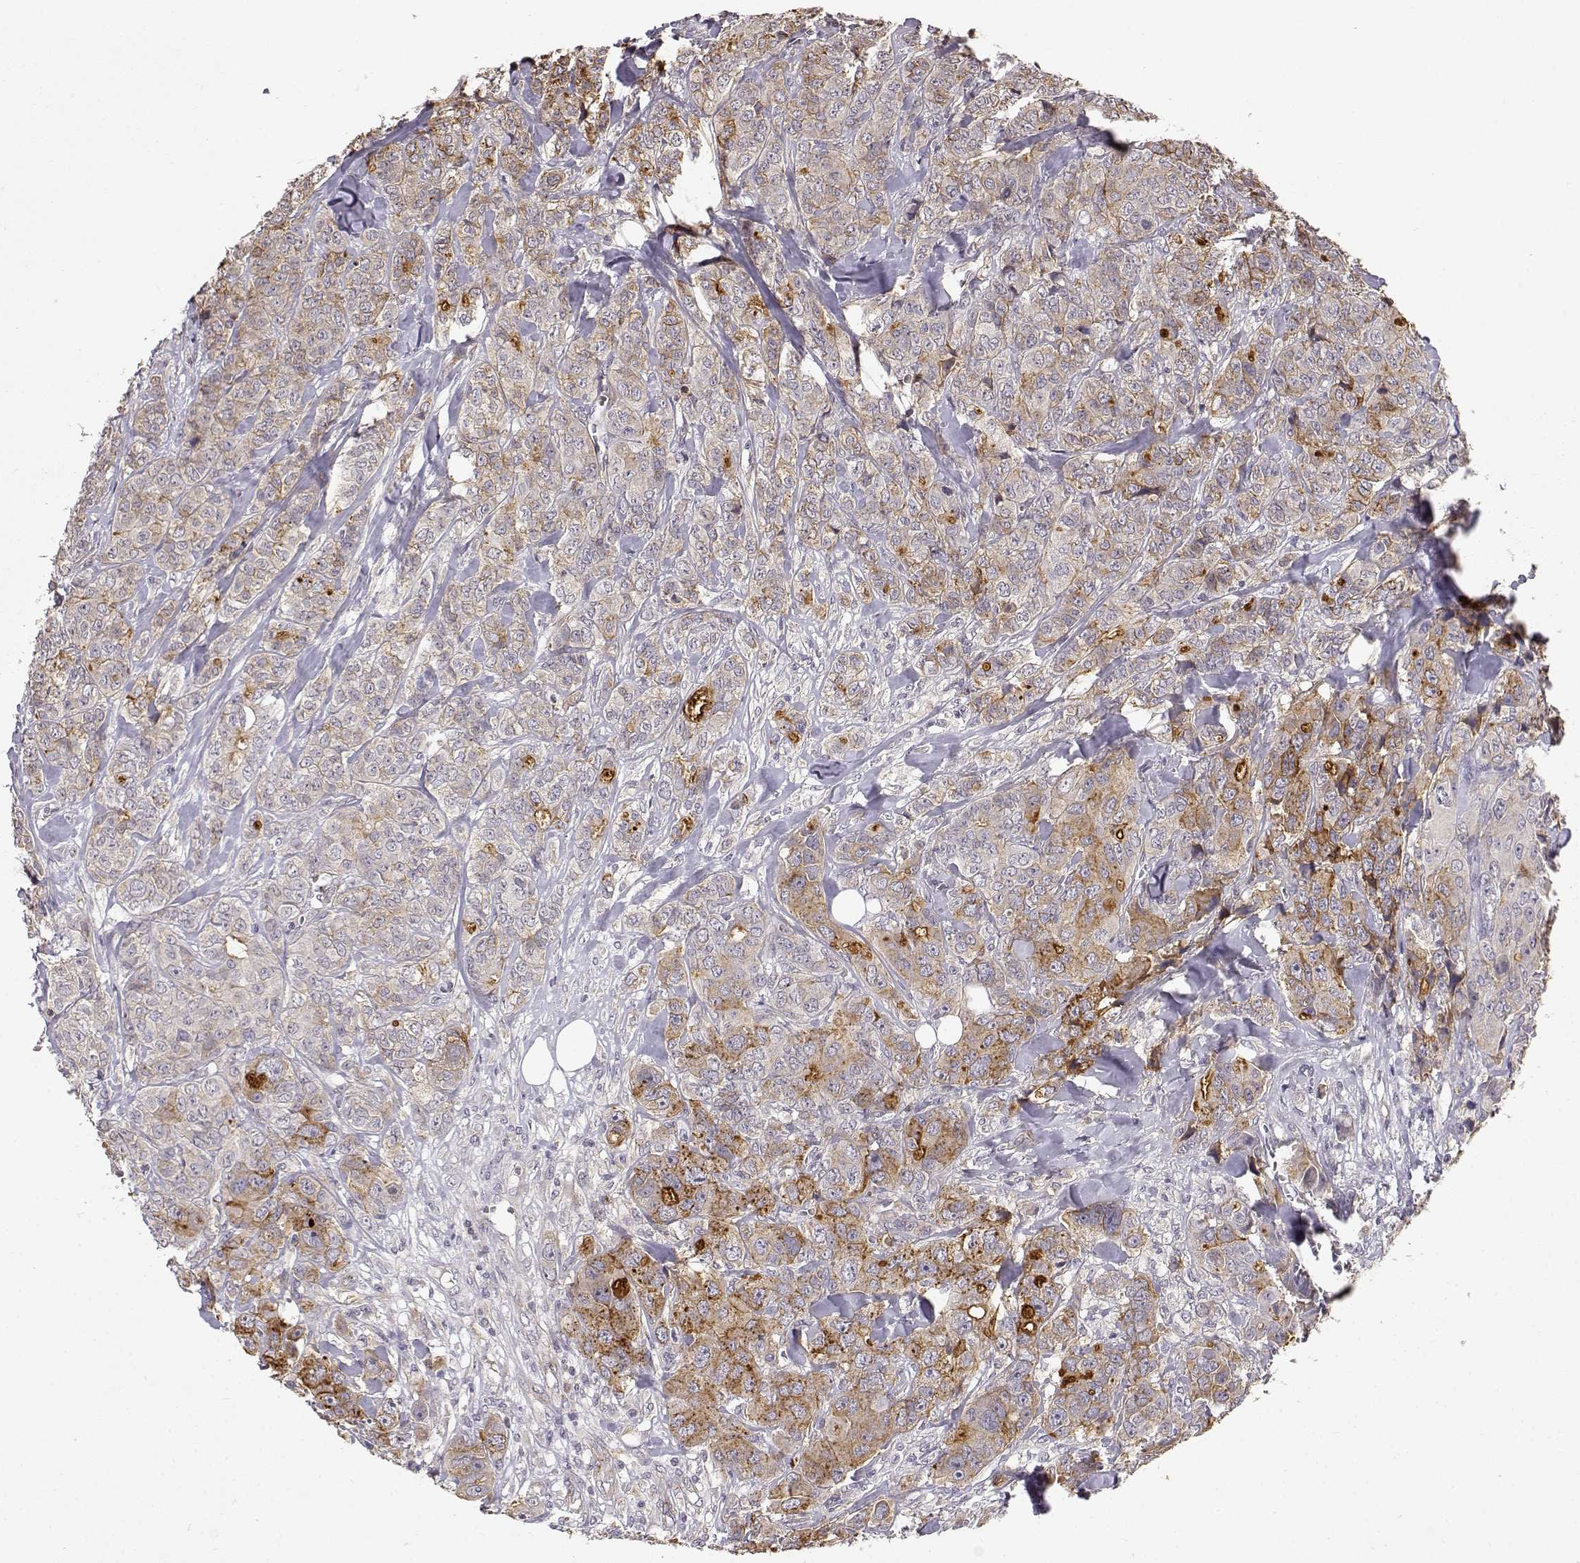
{"staining": {"intensity": "moderate", "quantity": "<25%", "location": "cytoplasmic/membranous"}, "tissue": "breast cancer", "cell_type": "Tumor cells", "image_type": "cancer", "snomed": [{"axis": "morphology", "description": "Duct carcinoma"}, {"axis": "topography", "description": "Breast"}], "caption": "A brown stain labels moderate cytoplasmic/membranous expression of a protein in human breast cancer (infiltrating ductal carcinoma) tumor cells.", "gene": "IFITM1", "patient": {"sex": "female", "age": 43}}